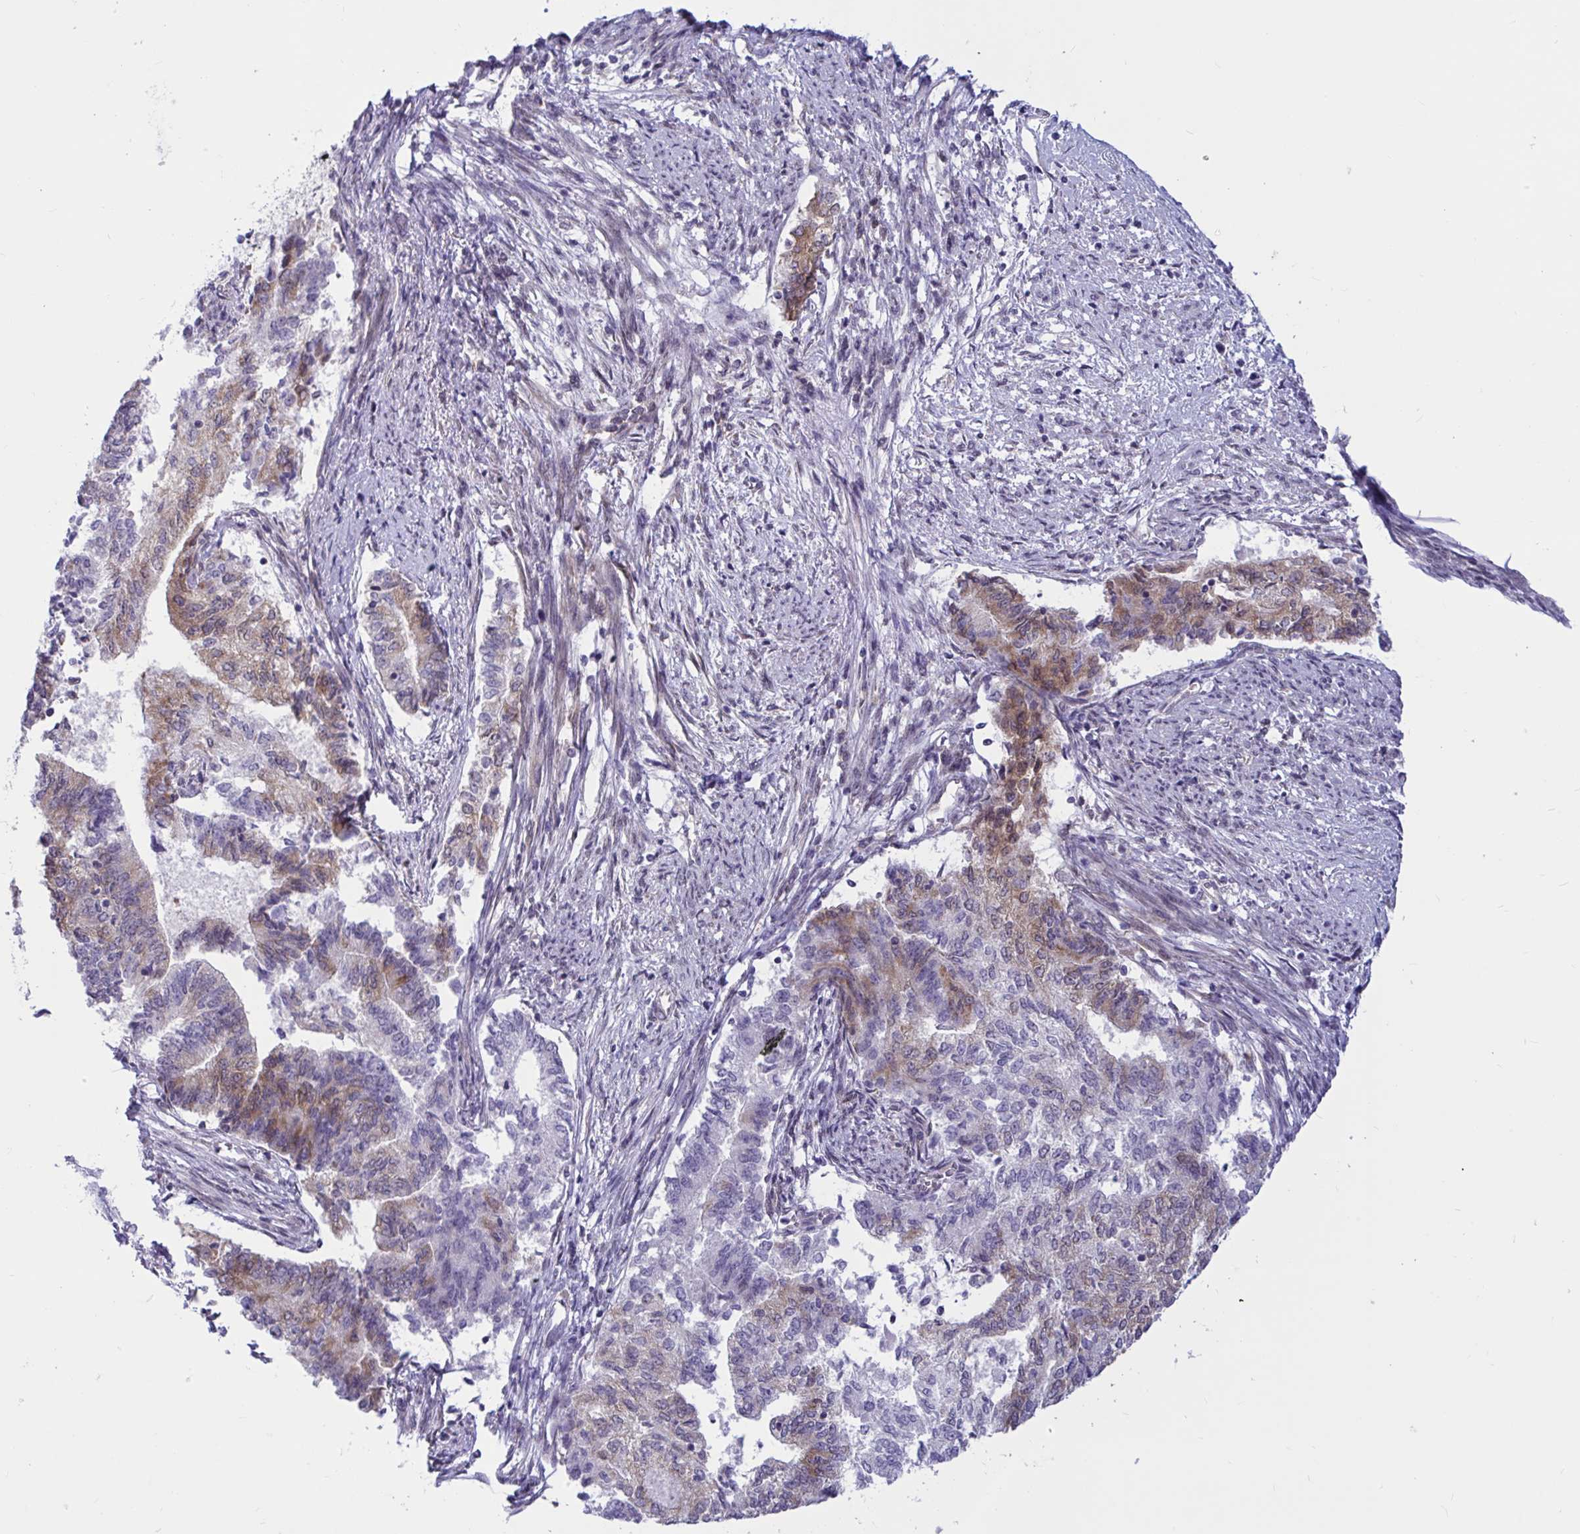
{"staining": {"intensity": "moderate", "quantity": "<25%", "location": "cytoplasmic/membranous"}, "tissue": "endometrial cancer", "cell_type": "Tumor cells", "image_type": "cancer", "snomed": [{"axis": "morphology", "description": "Adenocarcinoma, NOS"}, {"axis": "topography", "description": "Endometrium"}], "caption": "Endometrial cancer (adenocarcinoma) was stained to show a protein in brown. There is low levels of moderate cytoplasmic/membranous expression in approximately <25% of tumor cells.", "gene": "CAMLG", "patient": {"sex": "female", "age": 65}}